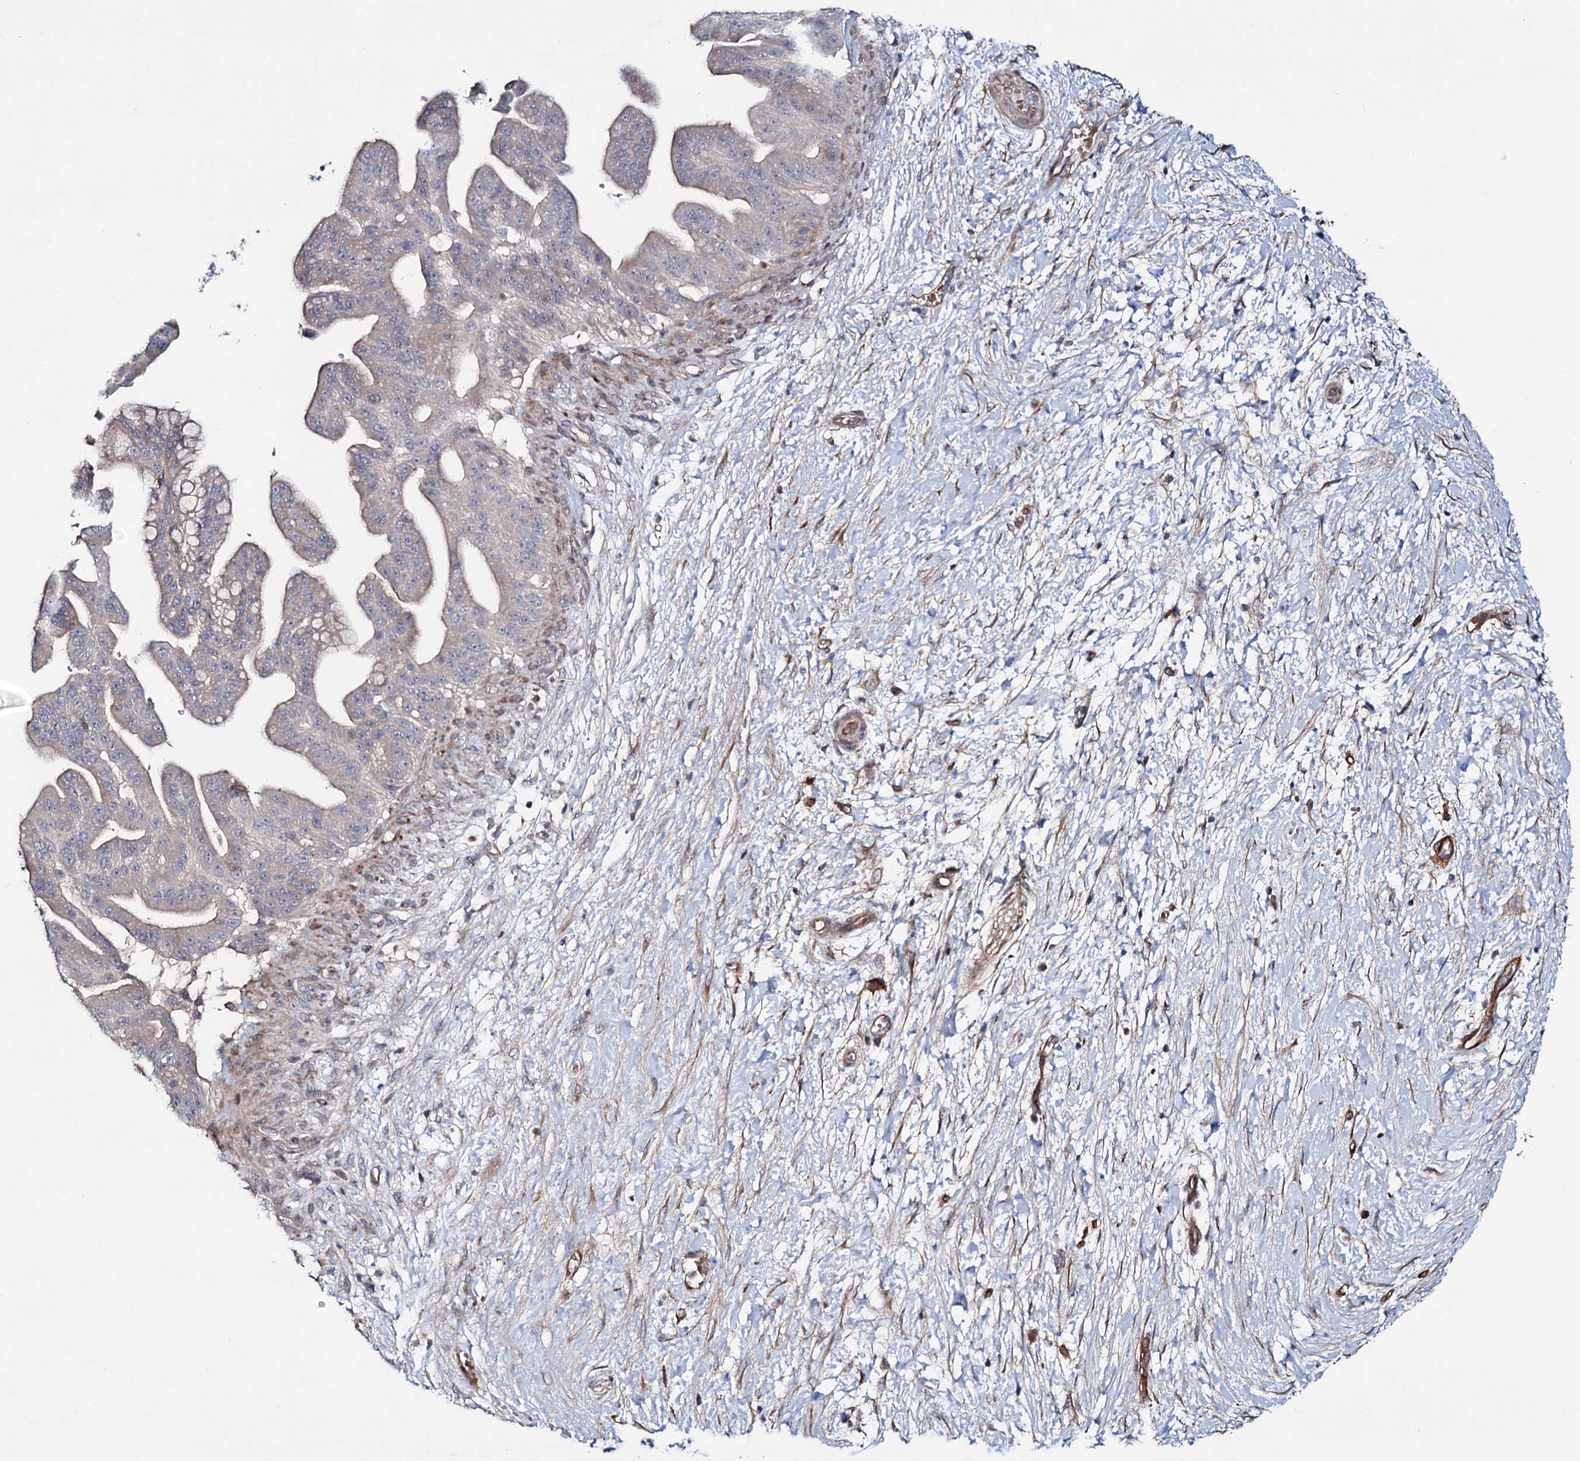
{"staining": {"intensity": "weak", "quantity": "25%-75%", "location": "cytoplasmic/membranous"}, "tissue": "pancreatic cancer", "cell_type": "Tumor cells", "image_type": "cancer", "snomed": [{"axis": "morphology", "description": "Adenocarcinoma, NOS"}, {"axis": "topography", "description": "Pancreas"}], "caption": "High-power microscopy captured an immunohistochemistry histopathology image of pancreatic cancer, revealing weak cytoplasmic/membranous expression in about 25%-75% of tumor cells.", "gene": "PTDSS2", "patient": {"sex": "male", "age": 68}}